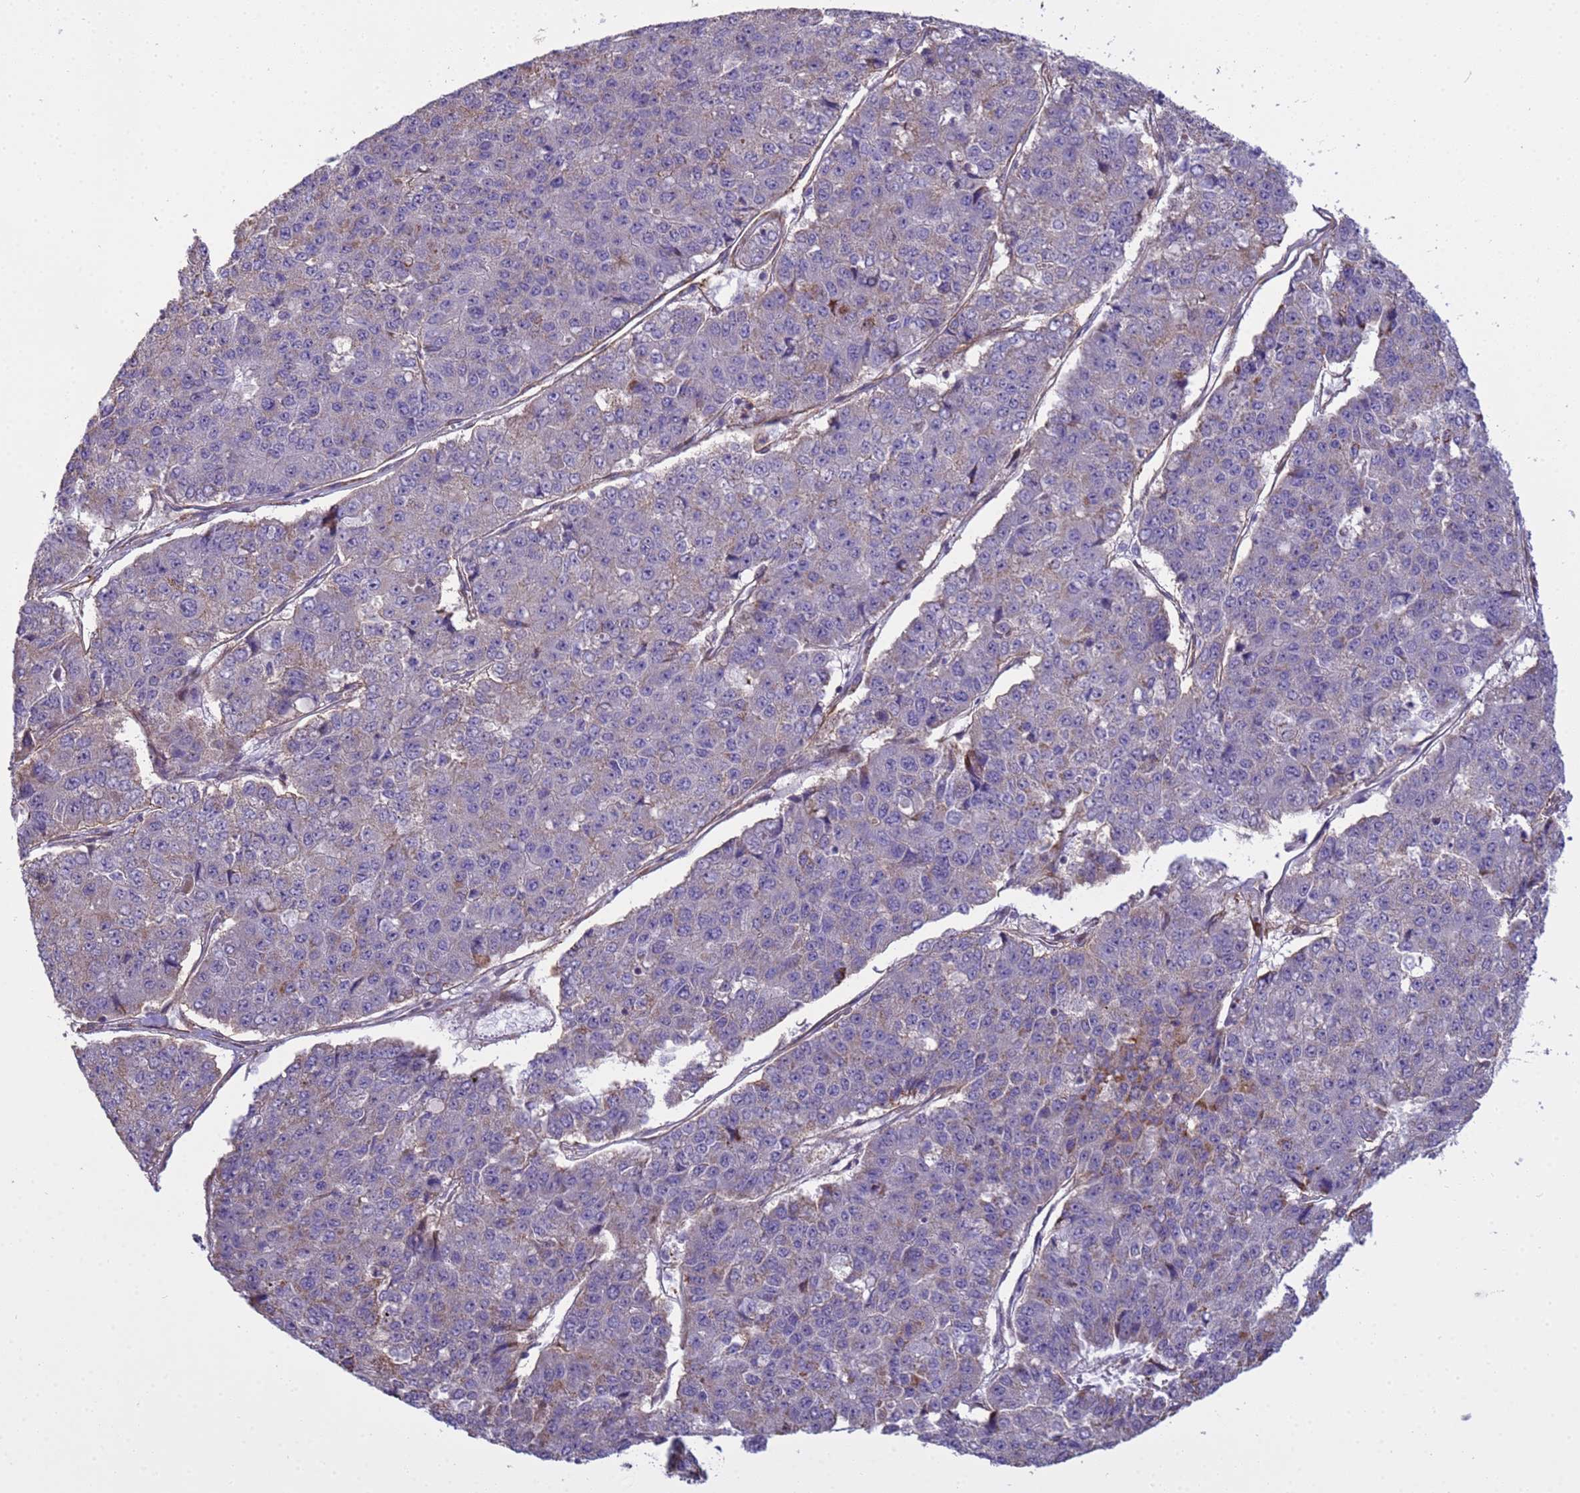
{"staining": {"intensity": "weak", "quantity": "<25%", "location": "cytoplasmic/membranous"}, "tissue": "pancreatic cancer", "cell_type": "Tumor cells", "image_type": "cancer", "snomed": [{"axis": "morphology", "description": "Adenocarcinoma, NOS"}, {"axis": "topography", "description": "Pancreas"}], "caption": "This is a photomicrograph of immunohistochemistry staining of pancreatic adenocarcinoma, which shows no positivity in tumor cells.", "gene": "ITGB4", "patient": {"sex": "male", "age": 50}}